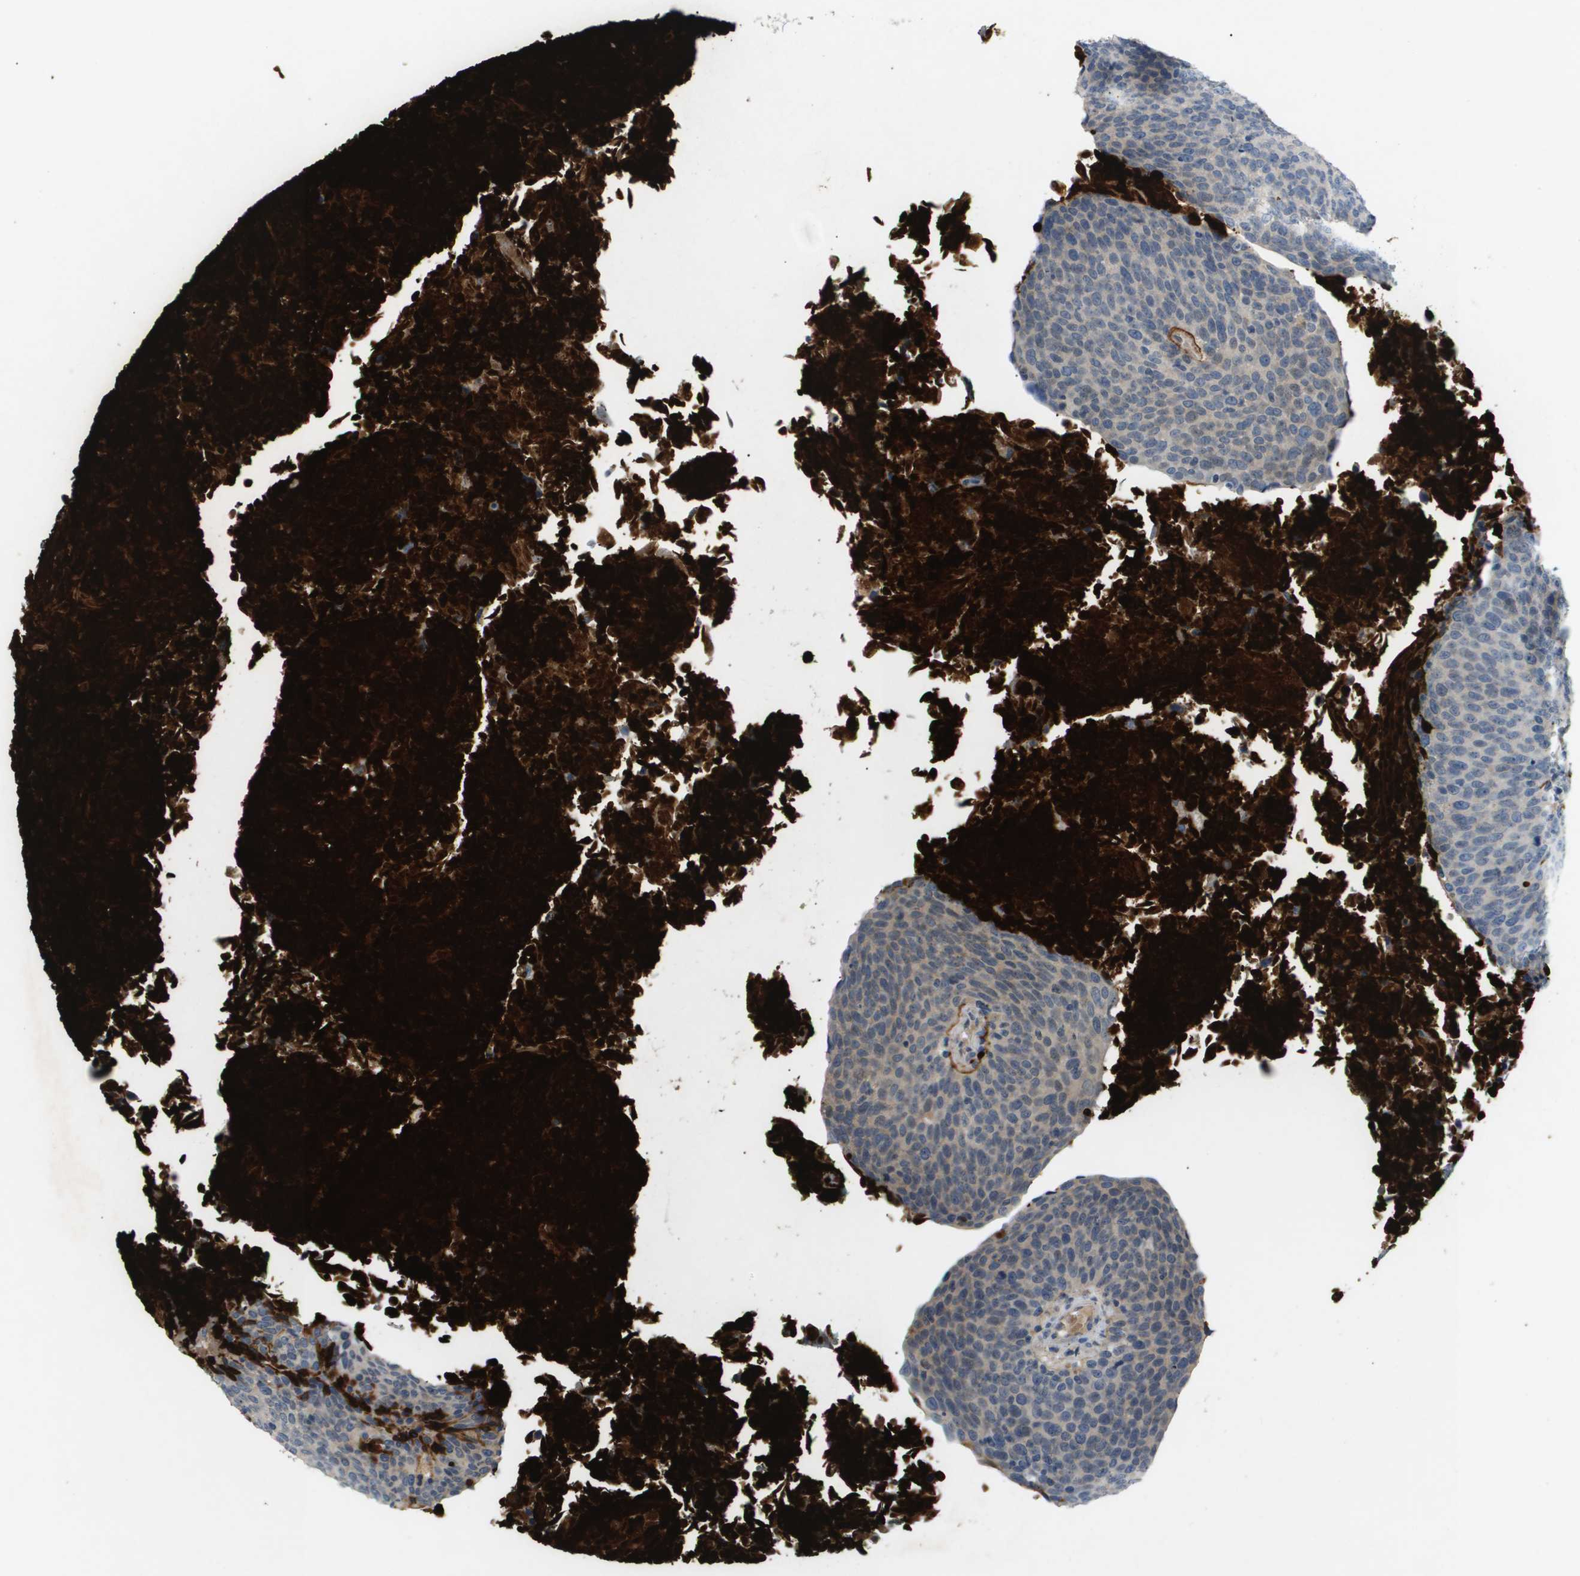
{"staining": {"intensity": "negative", "quantity": "none", "location": "none"}, "tissue": "head and neck cancer", "cell_type": "Tumor cells", "image_type": "cancer", "snomed": [{"axis": "morphology", "description": "Squamous cell carcinoma, NOS"}, {"axis": "morphology", "description": "Squamous cell carcinoma, metastatic, NOS"}, {"axis": "topography", "description": "Lymph node"}, {"axis": "topography", "description": "Head-Neck"}], "caption": "High magnification brightfield microscopy of squamous cell carcinoma (head and neck) stained with DAB (3,3'-diaminobenzidine) (brown) and counterstained with hematoxylin (blue): tumor cells show no significant expression. (DAB (3,3'-diaminobenzidine) immunohistochemistry (IHC) visualized using brightfield microscopy, high magnification).", "gene": "VTN", "patient": {"sex": "male", "age": 62}}